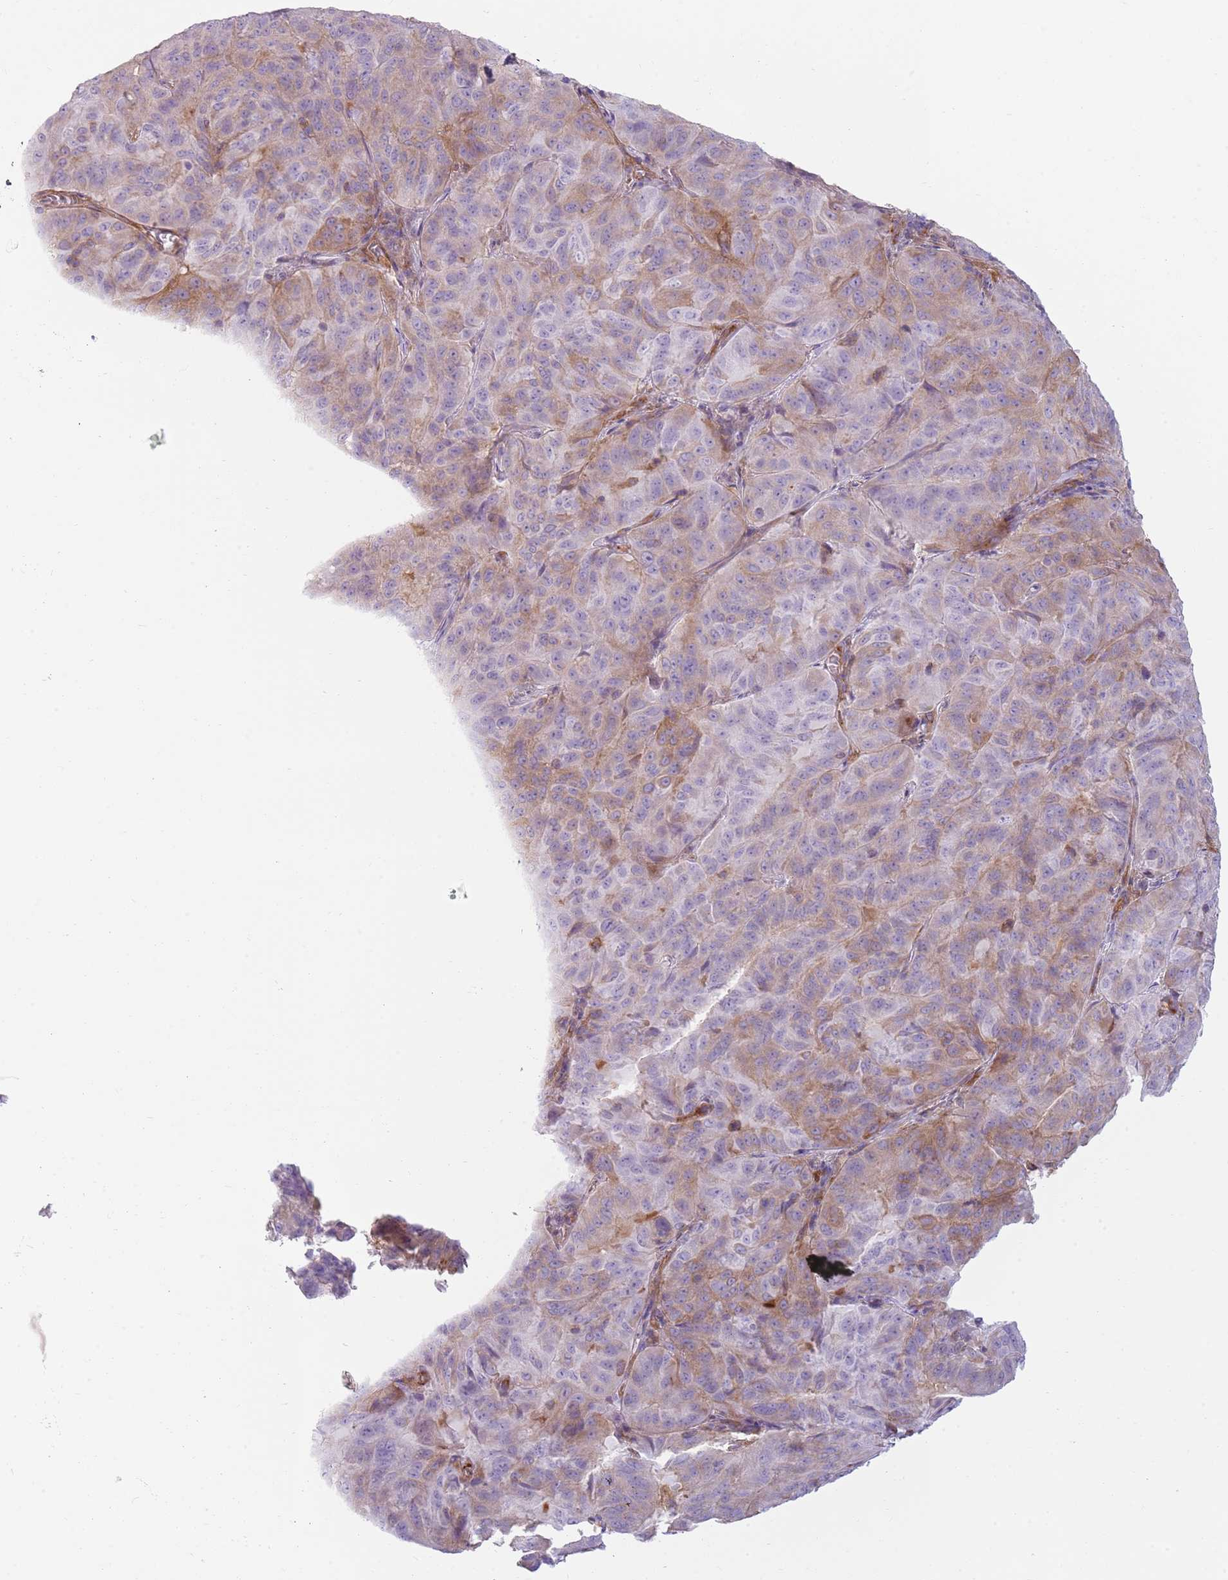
{"staining": {"intensity": "weak", "quantity": "25%-75%", "location": "cytoplasmic/membranous"}, "tissue": "pancreatic cancer", "cell_type": "Tumor cells", "image_type": "cancer", "snomed": [{"axis": "morphology", "description": "Adenocarcinoma, NOS"}, {"axis": "topography", "description": "Pancreas"}], "caption": "Pancreatic cancer stained with a brown dye displays weak cytoplasmic/membranous positive expression in about 25%-75% of tumor cells.", "gene": "SNX1", "patient": {"sex": "male", "age": 63}}